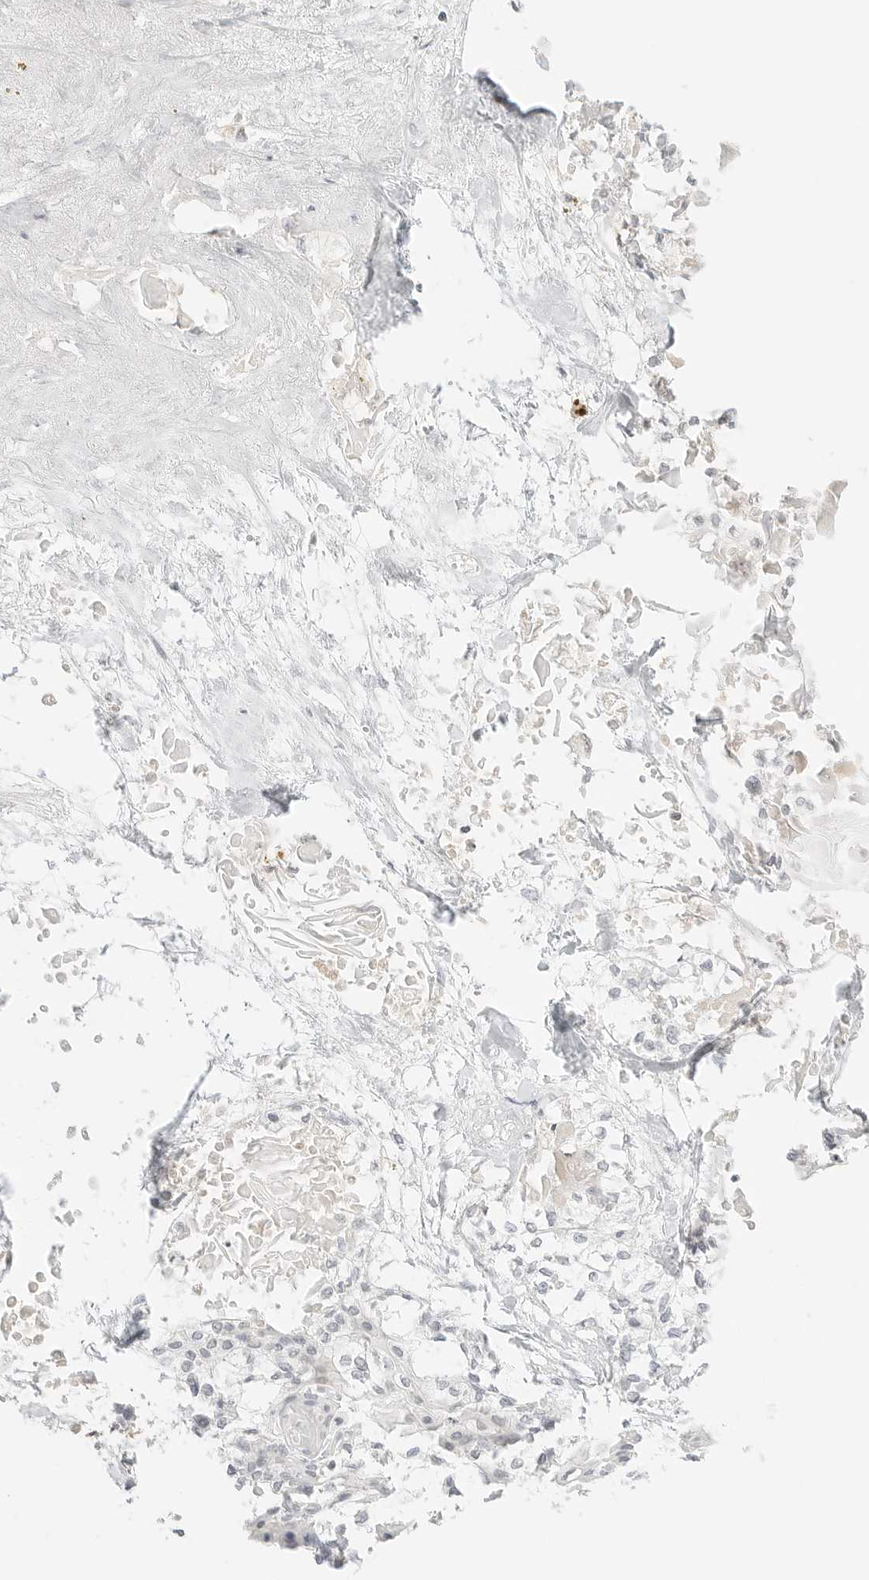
{"staining": {"intensity": "negative", "quantity": "none", "location": "none"}, "tissue": "cervical cancer", "cell_type": "Tumor cells", "image_type": "cancer", "snomed": [{"axis": "morphology", "description": "Squamous cell carcinoma, NOS"}, {"axis": "topography", "description": "Cervix"}], "caption": "Cervical squamous cell carcinoma stained for a protein using immunohistochemistry displays no positivity tumor cells.", "gene": "RPS6KL1", "patient": {"sex": "female", "age": 57}}